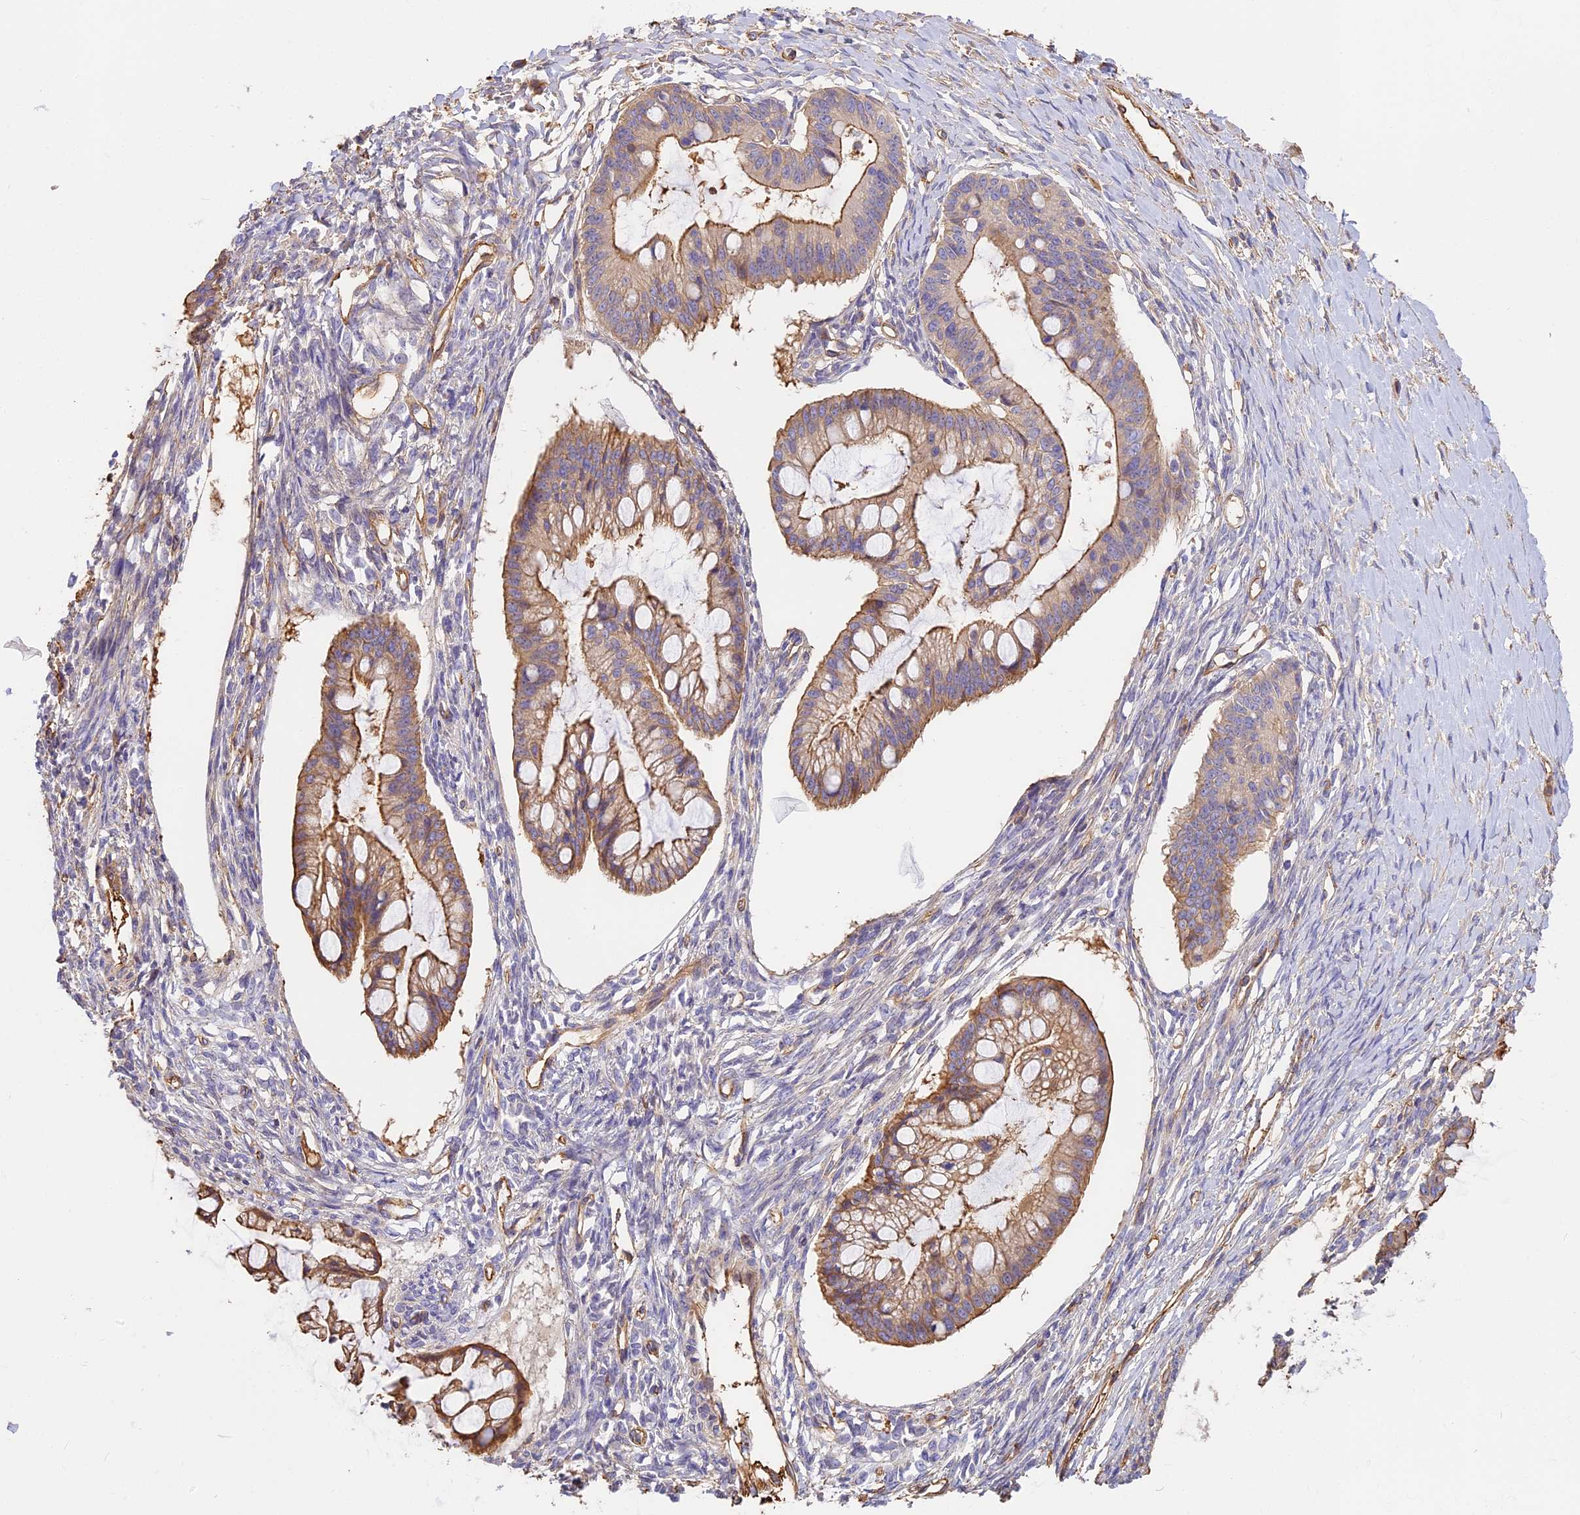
{"staining": {"intensity": "moderate", "quantity": ">75%", "location": "cytoplasmic/membranous"}, "tissue": "ovarian cancer", "cell_type": "Tumor cells", "image_type": "cancer", "snomed": [{"axis": "morphology", "description": "Cystadenocarcinoma, mucinous, NOS"}, {"axis": "topography", "description": "Ovary"}], "caption": "Protein analysis of mucinous cystadenocarcinoma (ovarian) tissue shows moderate cytoplasmic/membranous staining in about >75% of tumor cells. (brown staining indicates protein expression, while blue staining denotes nuclei).", "gene": "VPS18", "patient": {"sex": "female", "age": 73}}